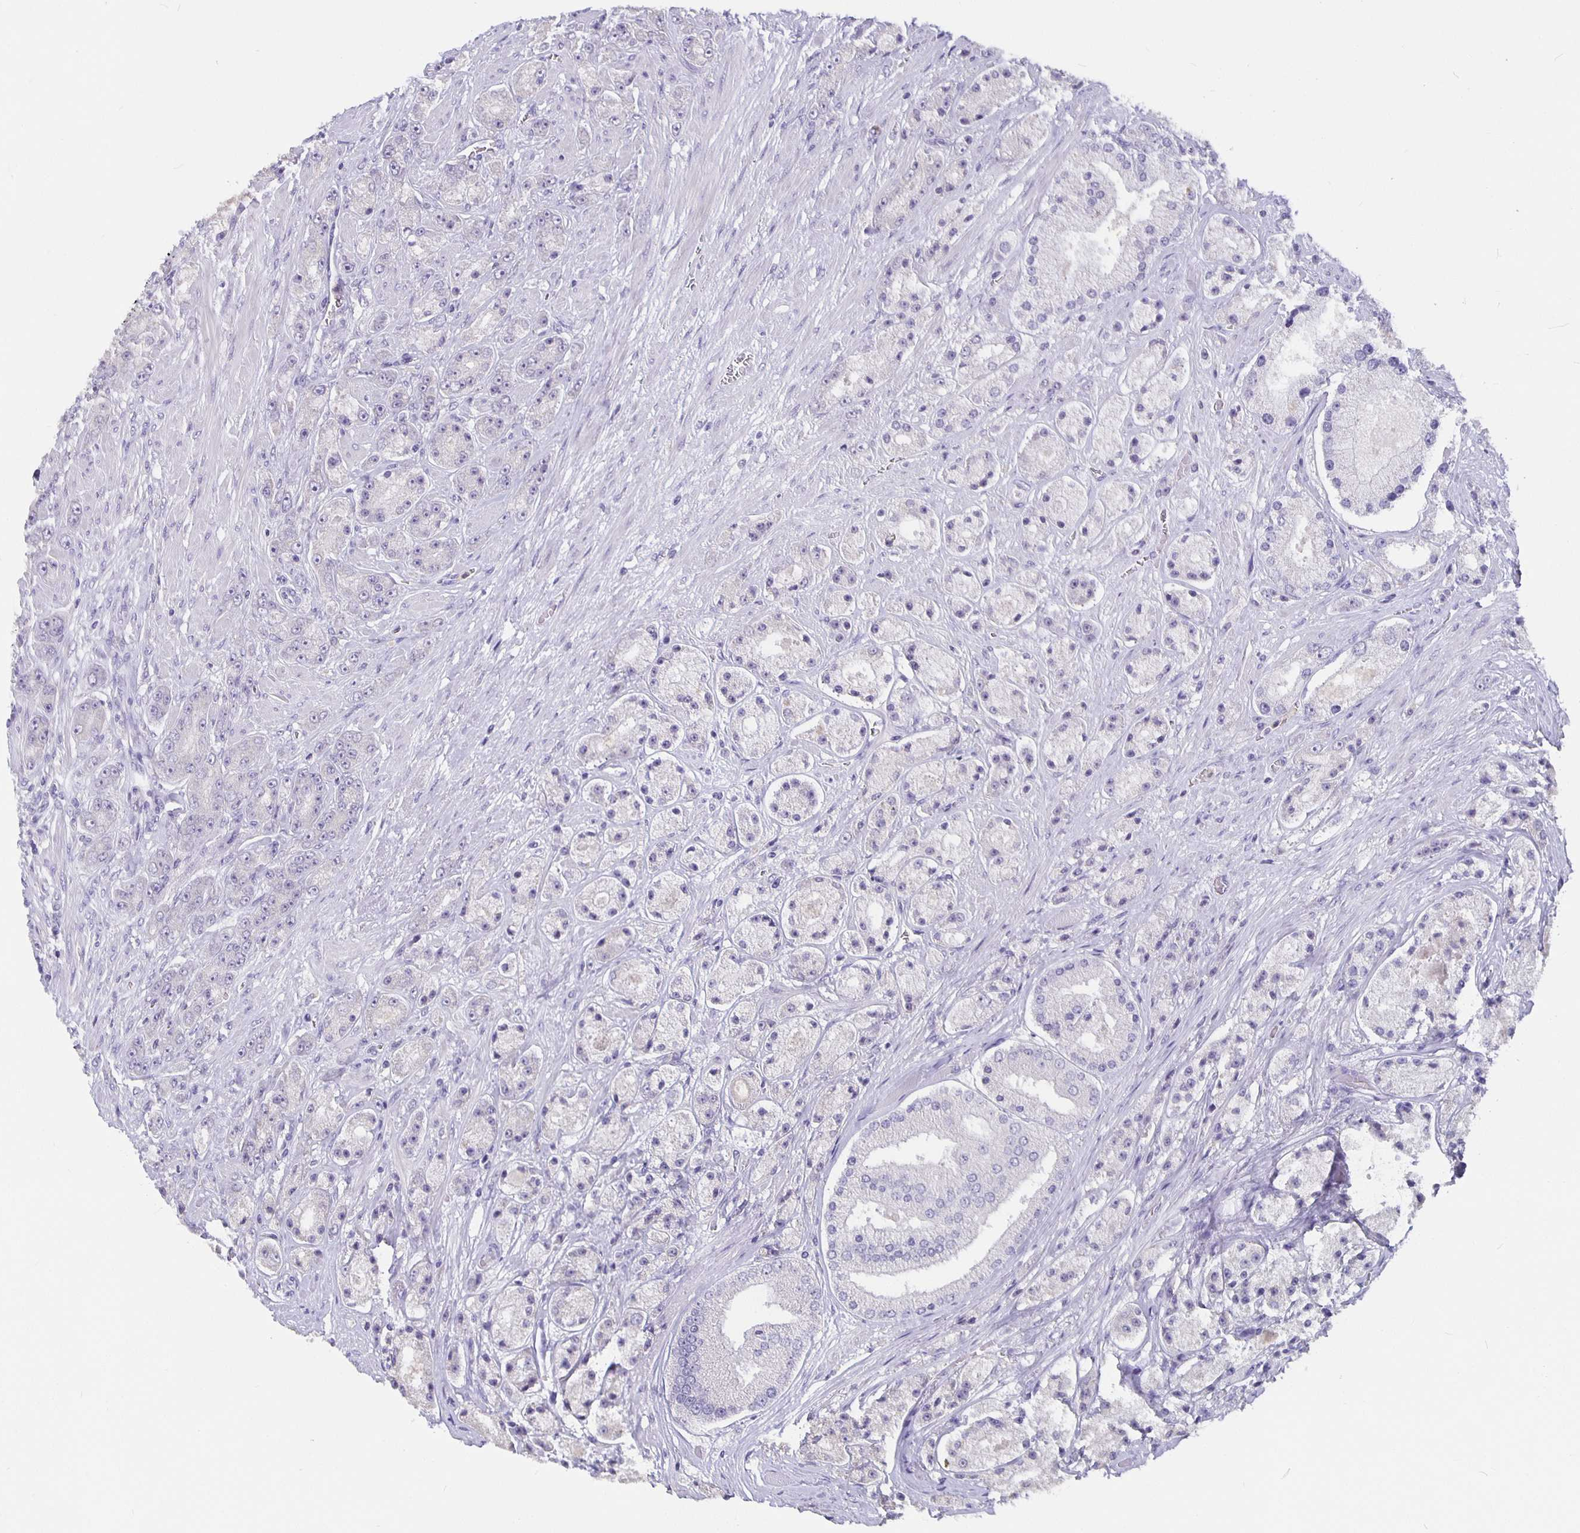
{"staining": {"intensity": "negative", "quantity": "none", "location": "none"}, "tissue": "prostate cancer", "cell_type": "Tumor cells", "image_type": "cancer", "snomed": [{"axis": "morphology", "description": "Adenocarcinoma, High grade"}, {"axis": "topography", "description": "Prostate"}], "caption": "Immunohistochemistry micrograph of human prostate cancer stained for a protein (brown), which displays no positivity in tumor cells. (DAB immunohistochemistry (IHC), high magnification).", "gene": "GPX4", "patient": {"sex": "male", "age": 67}}